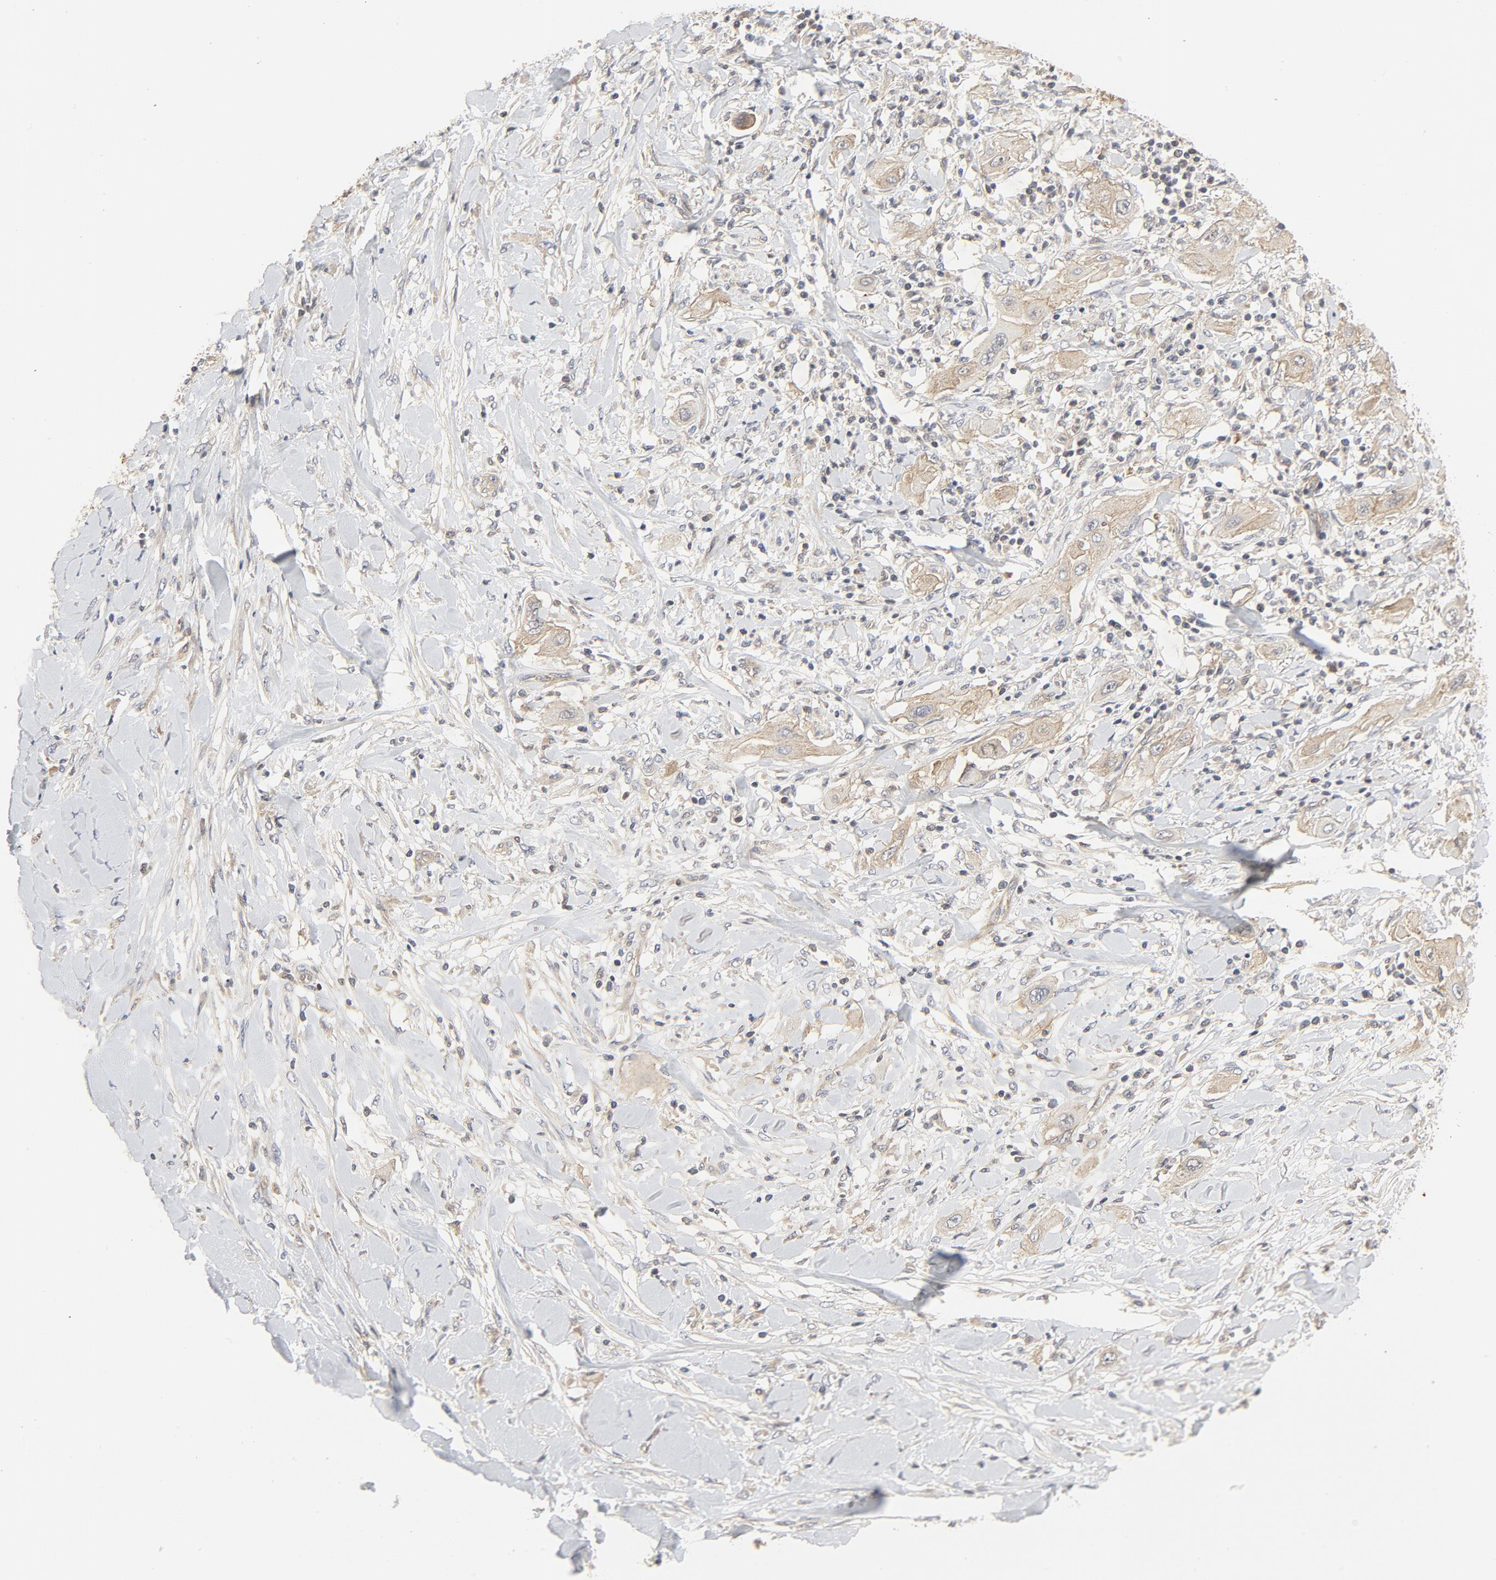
{"staining": {"intensity": "weak", "quantity": ">75%", "location": "cytoplasmic/membranous"}, "tissue": "lung cancer", "cell_type": "Tumor cells", "image_type": "cancer", "snomed": [{"axis": "morphology", "description": "Squamous cell carcinoma, NOS"}, {"axis": "topography", "description": "Lung"}], "caption": "Weak cytoplasmic/membranous expression is seen in about >75% of tumor cells in lung cancer.", "gene": "MAP2K7", "patient": {"sex": "female", "age": 47}}